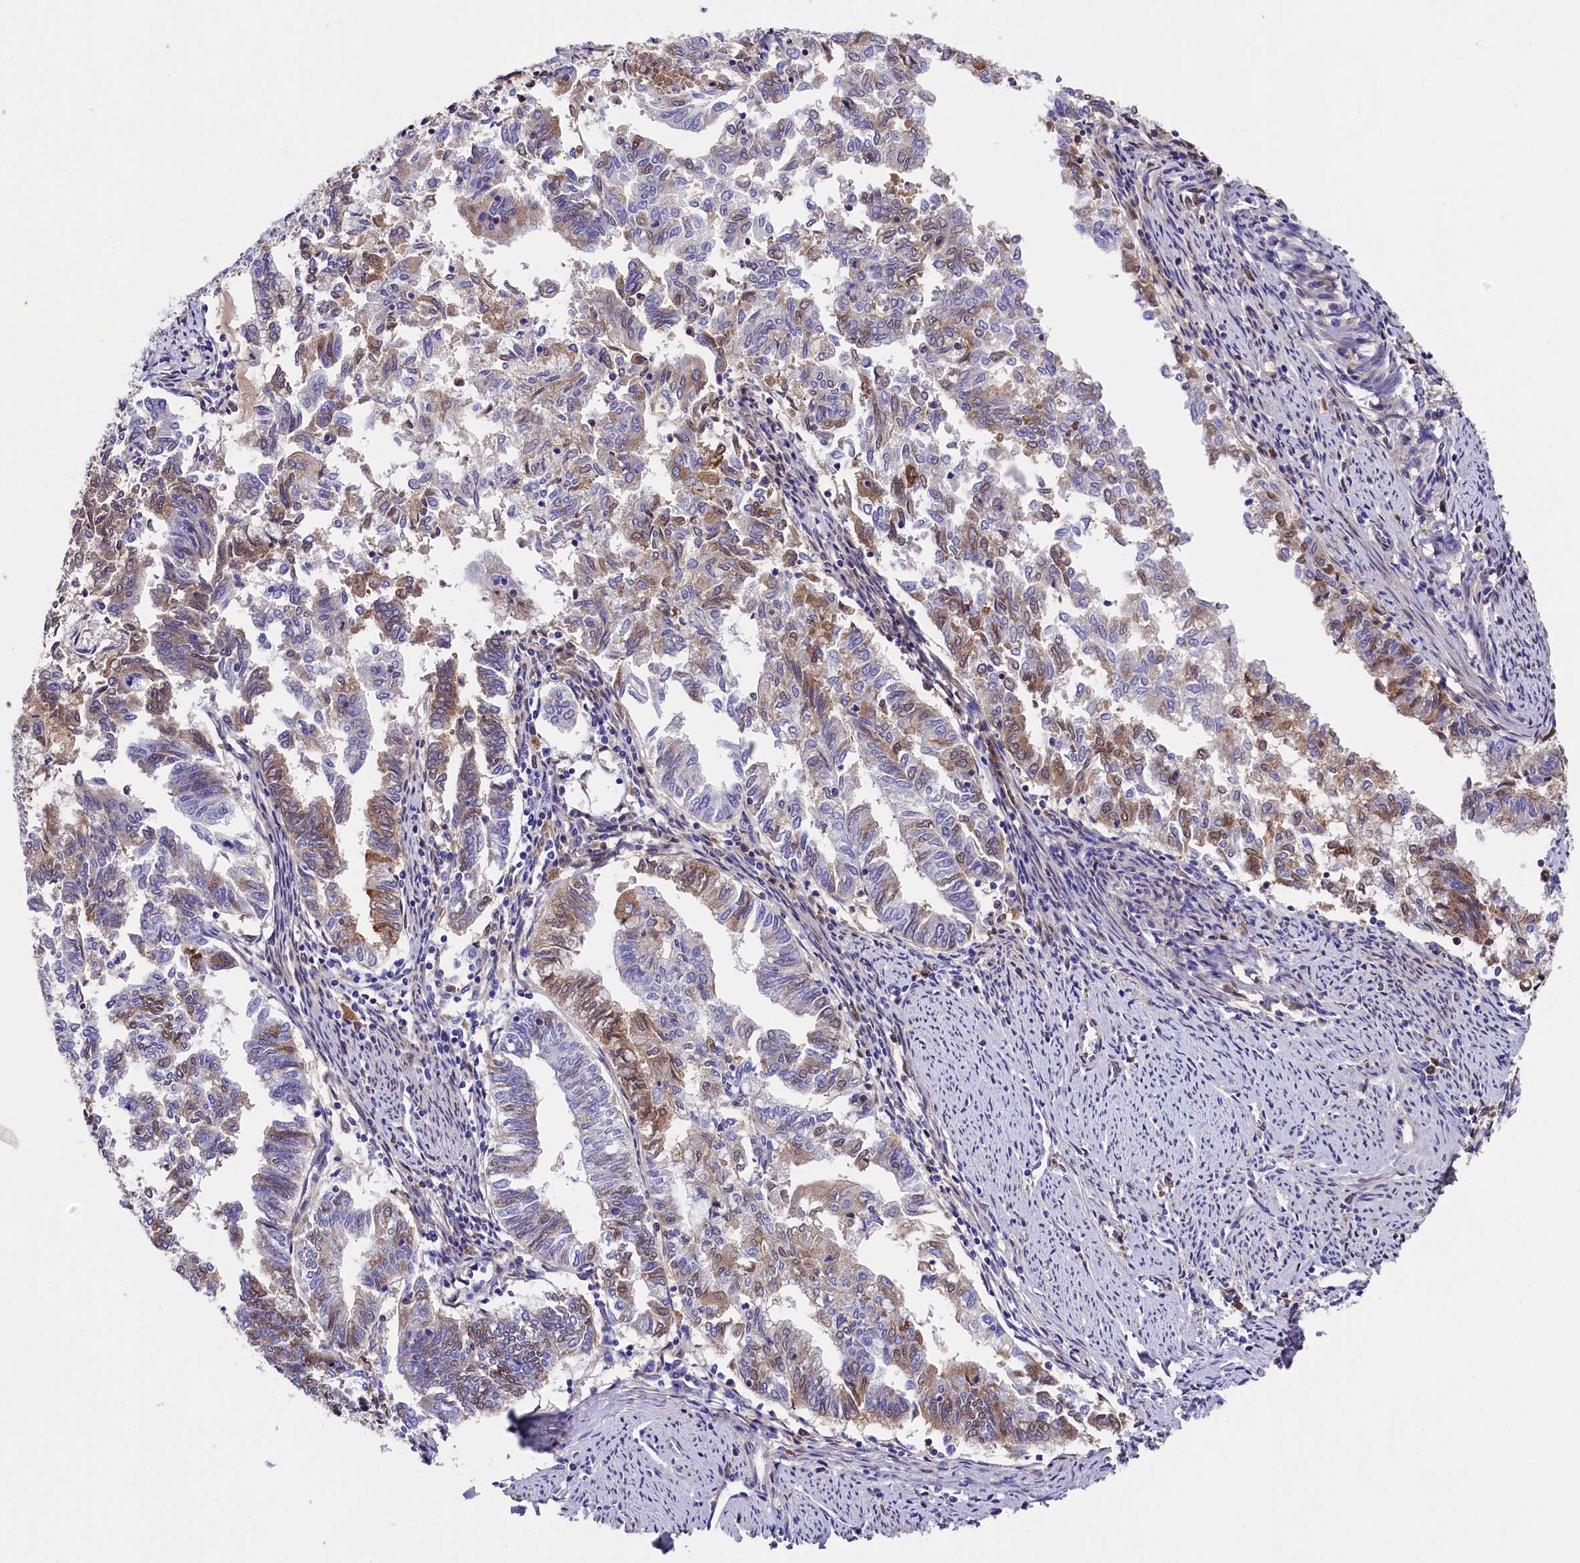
{"staining": {"intensity": "strong", "quantity": "<25%", "location": "cytoplasmic/membranous"}, "tissue": "endometrial cancer", "cell_type": "Tumor cells", "image_type": "cancer", "snomed": [{"axis": "morphology", "description": "Adenocarcinoma, NOS"}, {"axis": "topography", "description": "Endometrium"}], "caption": "Protein staining of adenocarcinoma (endometrial) tissue demonstrates strong cytoplasmic/membranous expression in about <25% of tumor cells.", "gene": "SOD3", "patient": {"sex": "female", "age": 79}}